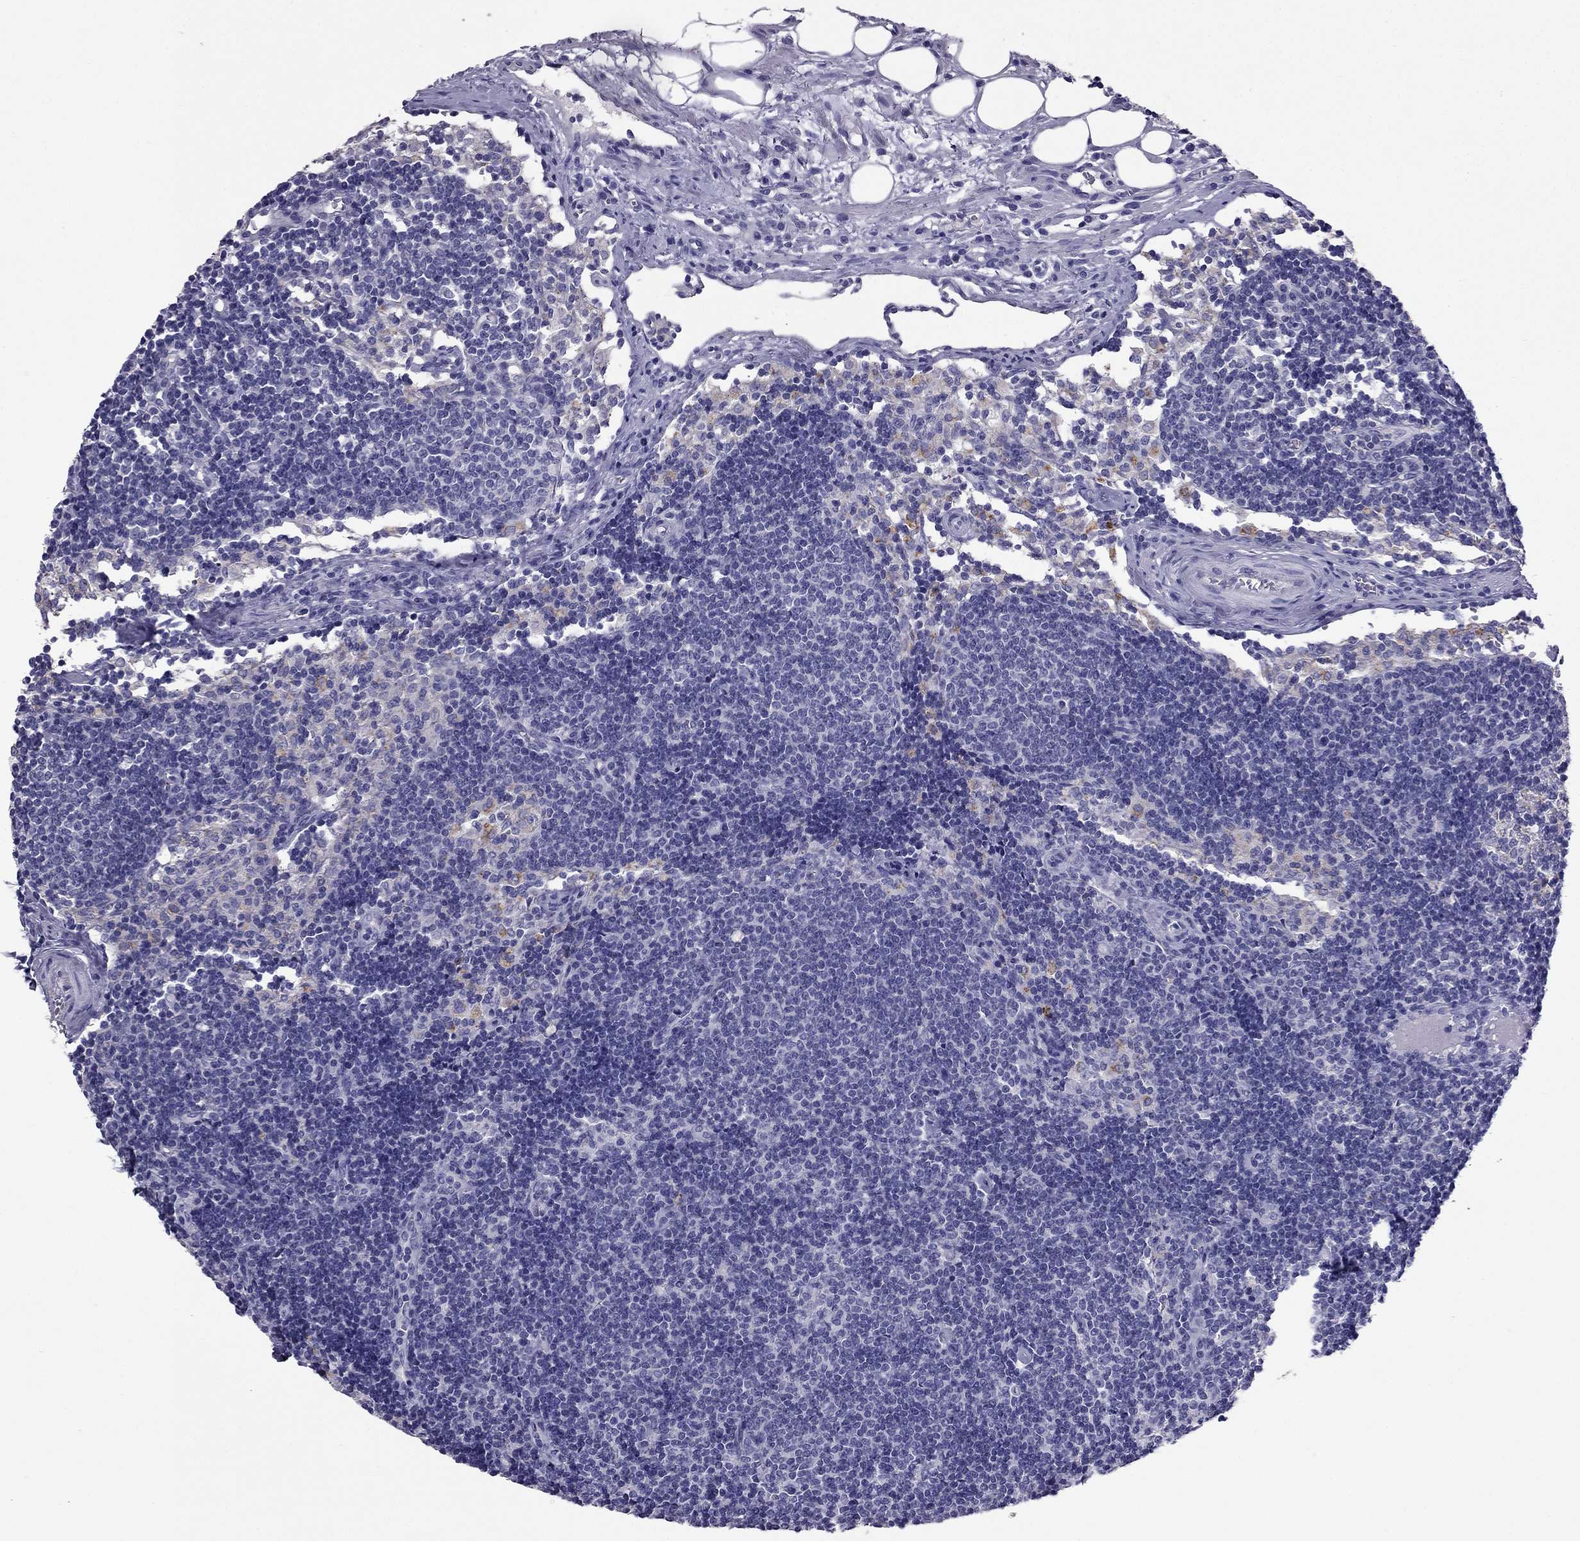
{"staining": {"intensity": "negative", "quantity": "none", "location": "none"}, "tissue": "lymph node", "cell_type": "Germinal center cells", "image_type": "normal", "snomed": [{"axis": "morphology", "description": "Normal tissue, NOS"}, {"axis": "topography", "description": "Lymph node"}], "caption": "Immunohistochemistry (IHC) photomicrograph of unremarkable lymph node: lymph node stained with DAB (3,3'-diaminobenzidine) demonstrates no significant protein staining in germinal center cells.", "gene": "PTH", "patient": {"sex": "female", "age": 34}}